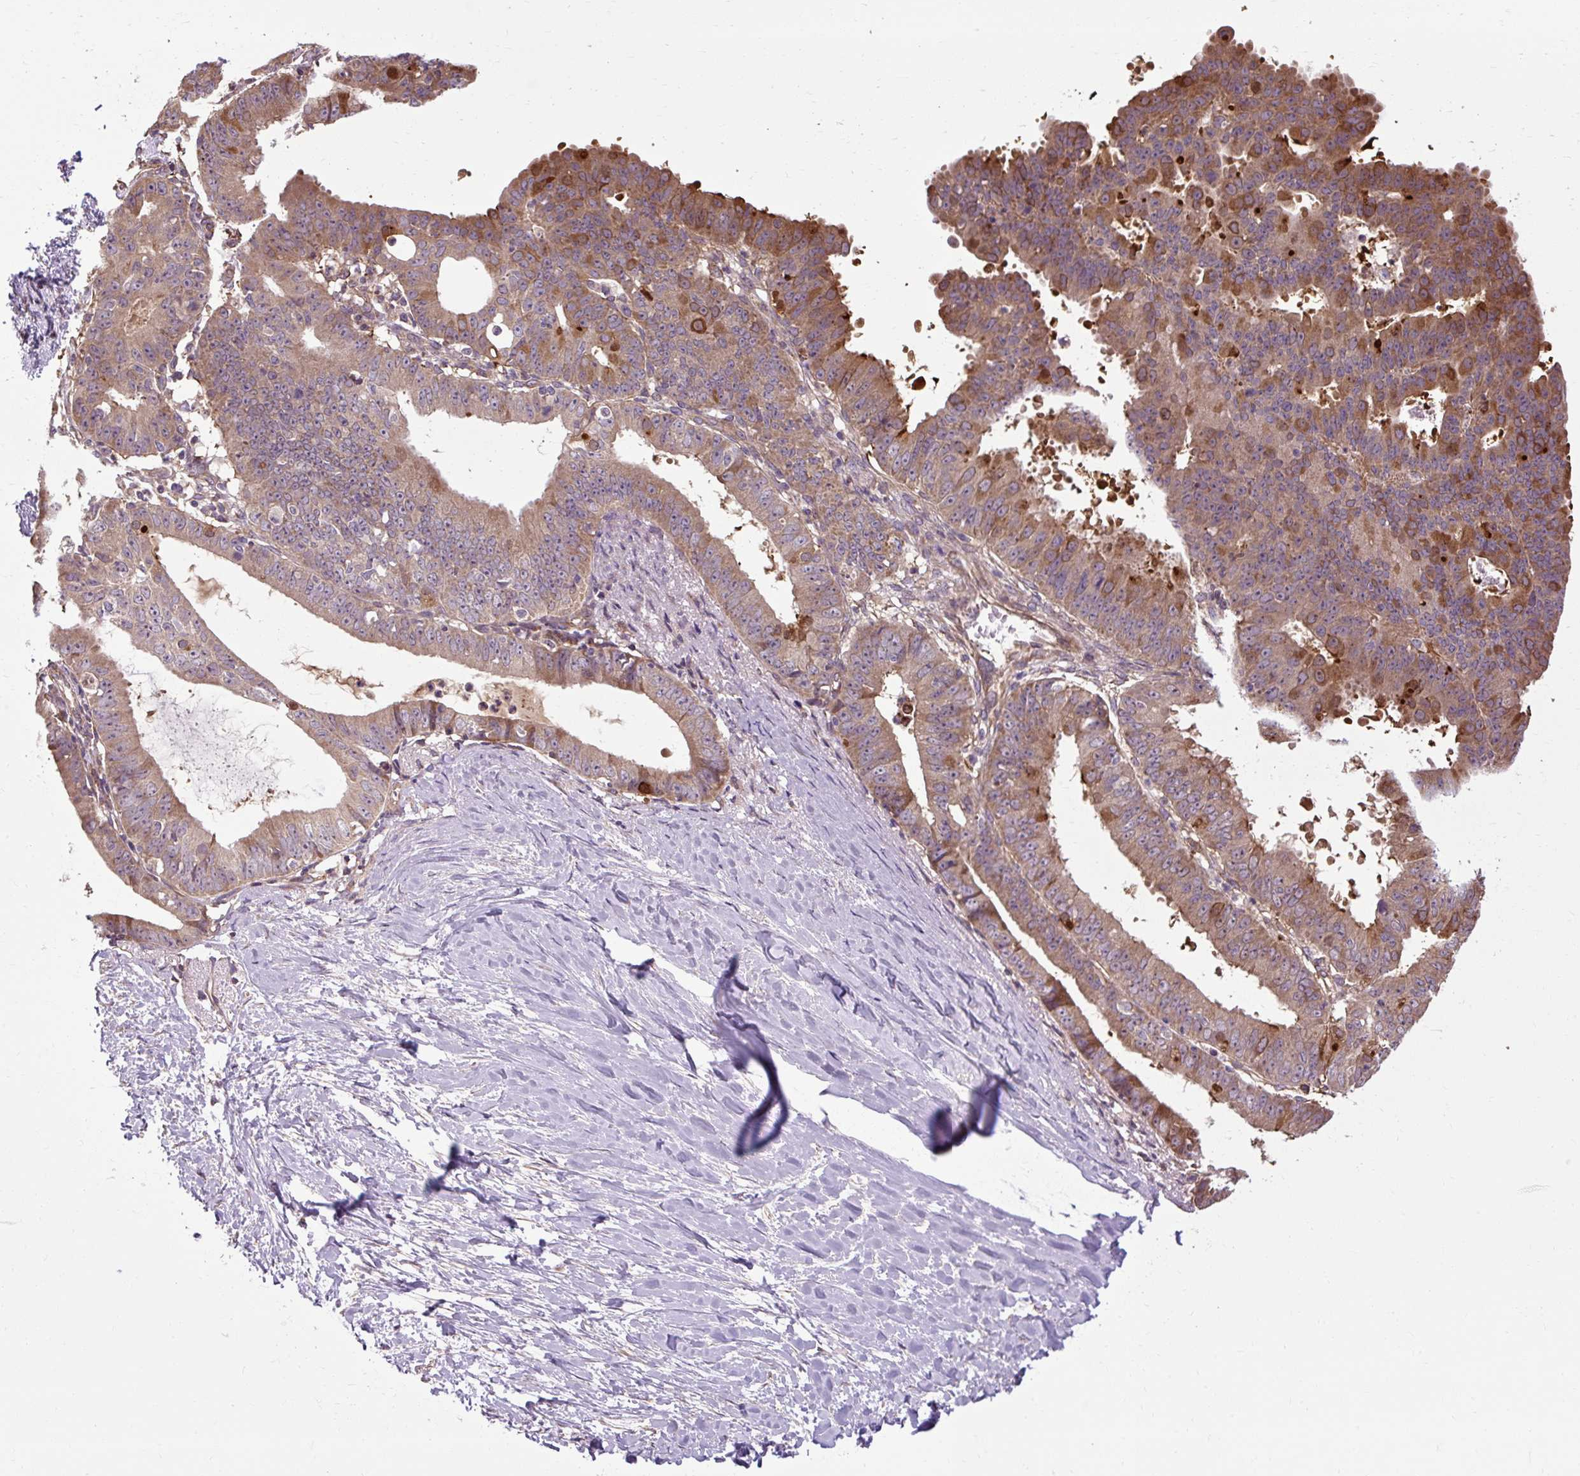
{"staining": {"intensity": "moderate", "quantity": "25%-75%", "location": "cytoplasmic/membranous"}, "tissue": "ovarian cancer", "cell_type": "Tumor cells", "image_type": "cancer", "snomed": [{"axis": "morphology", "description": "Carcinoma, endometroid"}, {"axis": "topography", "description": "Ovary"}], "caption": "The histopathology image shows immunohistochemical staining of ovarian cancer. There is moderate cytoplasmic/membranous staining is identified in approximately 25%-75% of tumor cells. (DAB (3,3'-diaminobenzidine) IHC with brightfield microscopy, high magnification).", "gene": "FLRT1", "patient": {"sex": "female", "age": 42}}